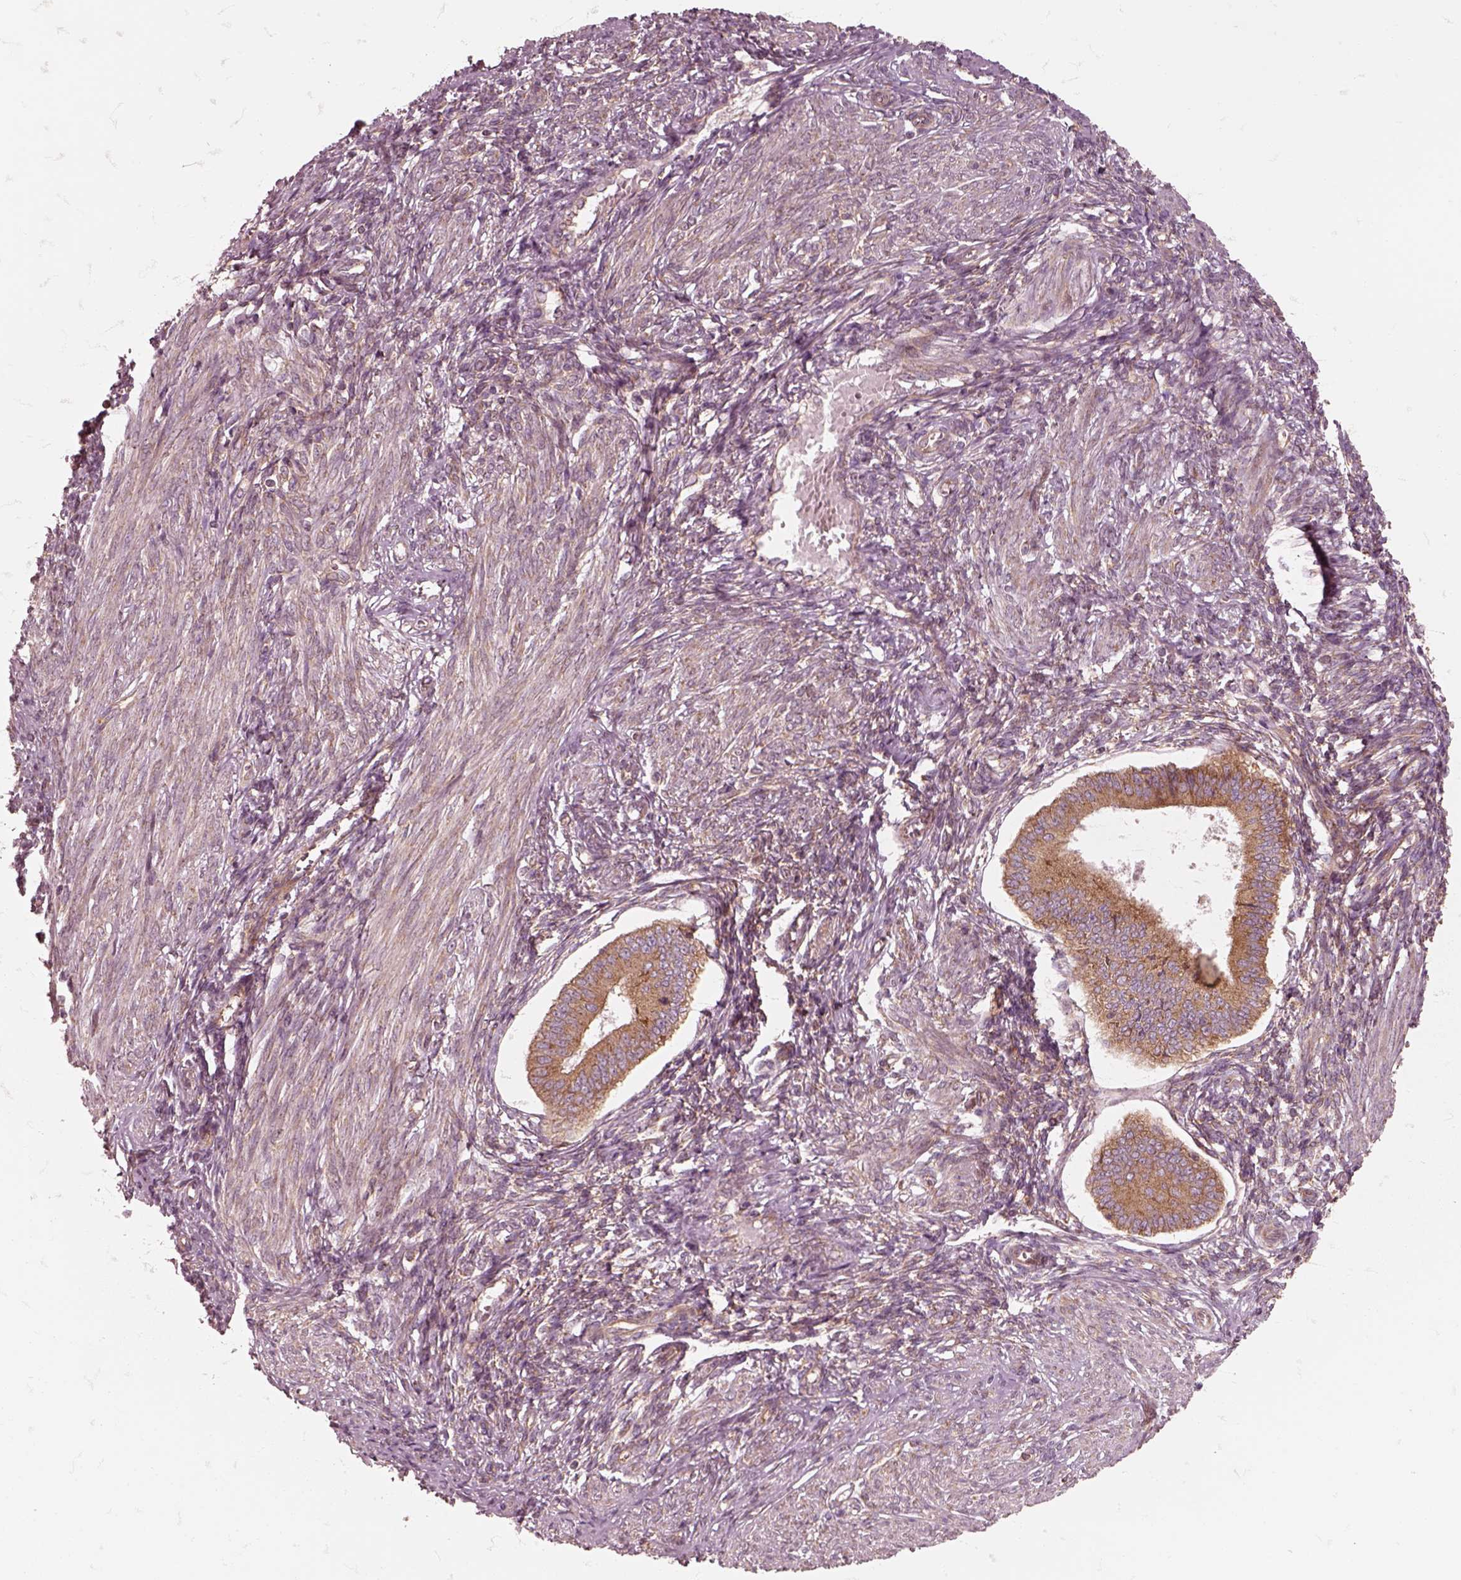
{"staining": {"intensity": "weak", "quantity": ">75%", "location": "cytoplasmic/membranous"}, "tissue": "endometrium", "cell_type": "Cells in endometrial stroma", "image_type": "normal", "snomed": [{"axis": "morphology", "description": "Normal tissue, NOS"}, {"axis": "topography", "description": "Endometrium"}], "caption": "A brown stain highlights weak cytoplasmic/membranous positivity of a protein in cells in endometrial stroma of benign human endometrium.", "gene": "CNOT2", "patient": {"sex": "female", "age": 42}}